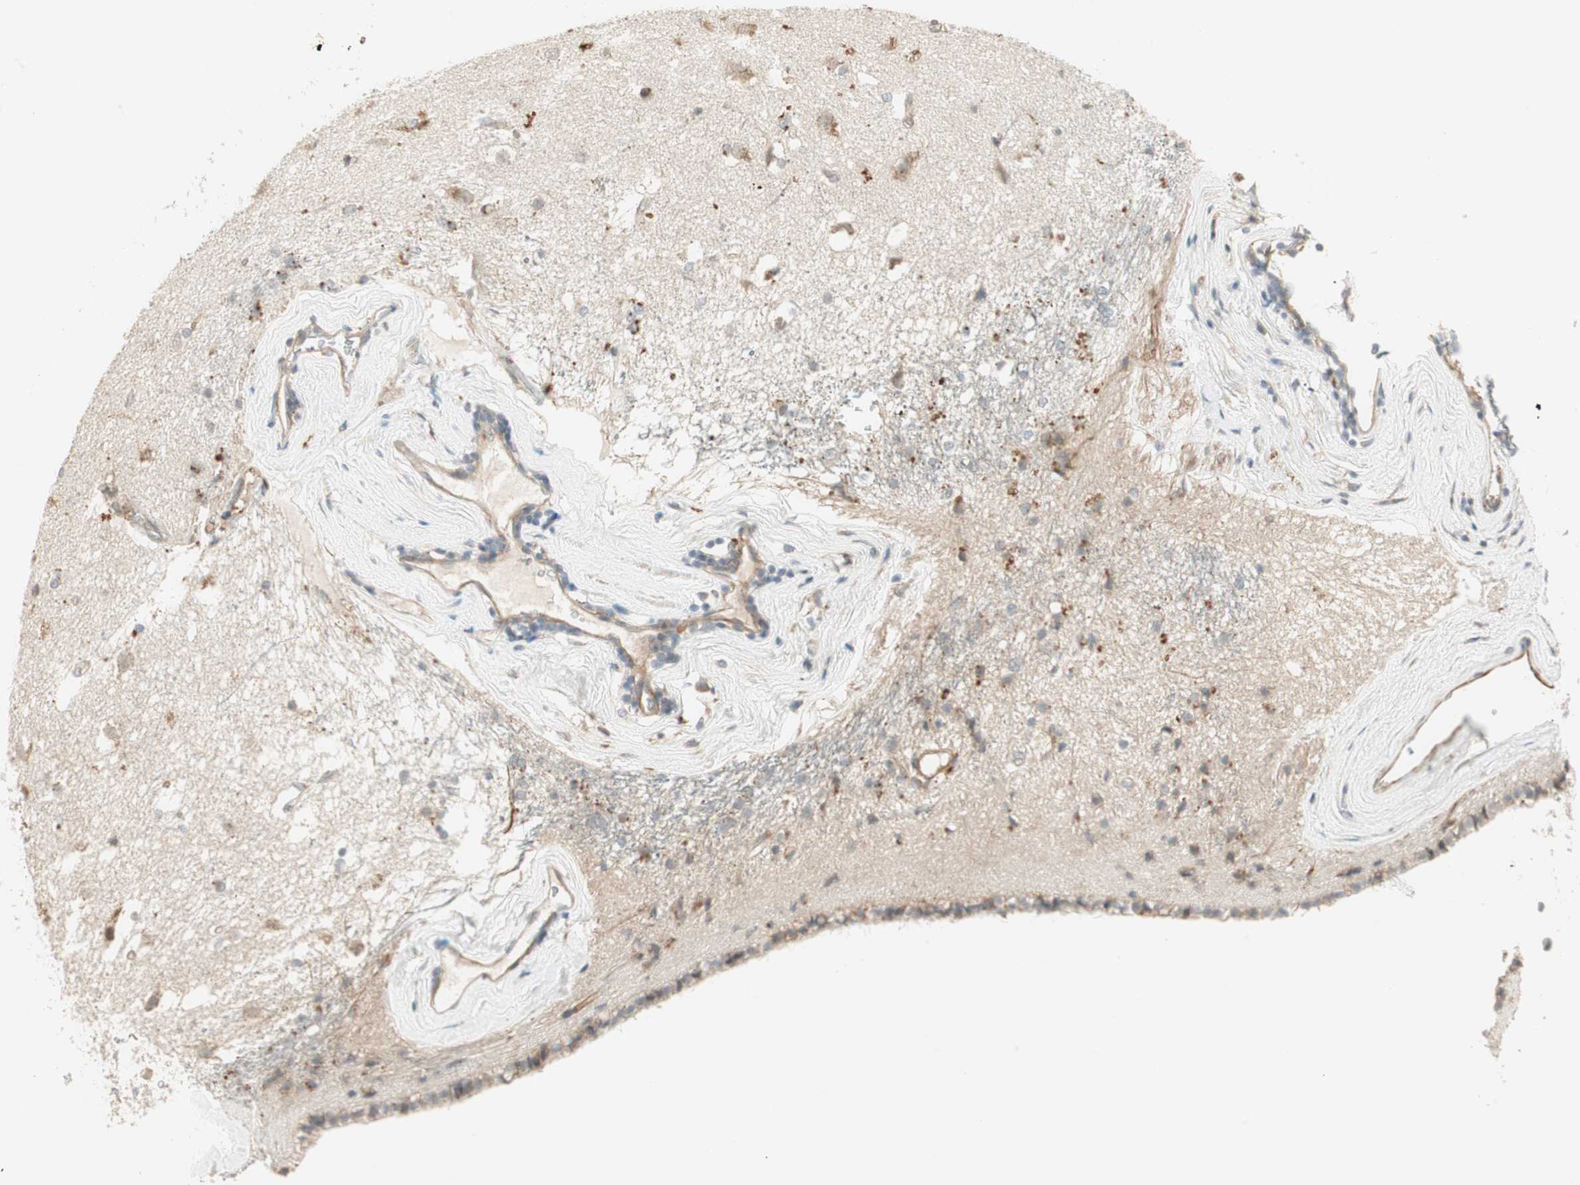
{"staining": {"intensity": "negative", "quantity": "none", "location": "none"}, "tissue": "caudate", "cell_type": "Glial cells", "image_type": "normal", "snomed": [{"axis": "morphology", "description": "Normal tissue, NOS"}, {"axis": "topography", "description": "Lateral ventricle wall"}], "caption": "A micrograph of human caudate is negative for staining in glial cells. The staining is performed using DAB (3,3'-diaminobenzidine) brown chromogen with nuclei counter-stained in using hematoxylin.", "gene": "SFRP1", "patient": {"sex": "female", "age": 19}}